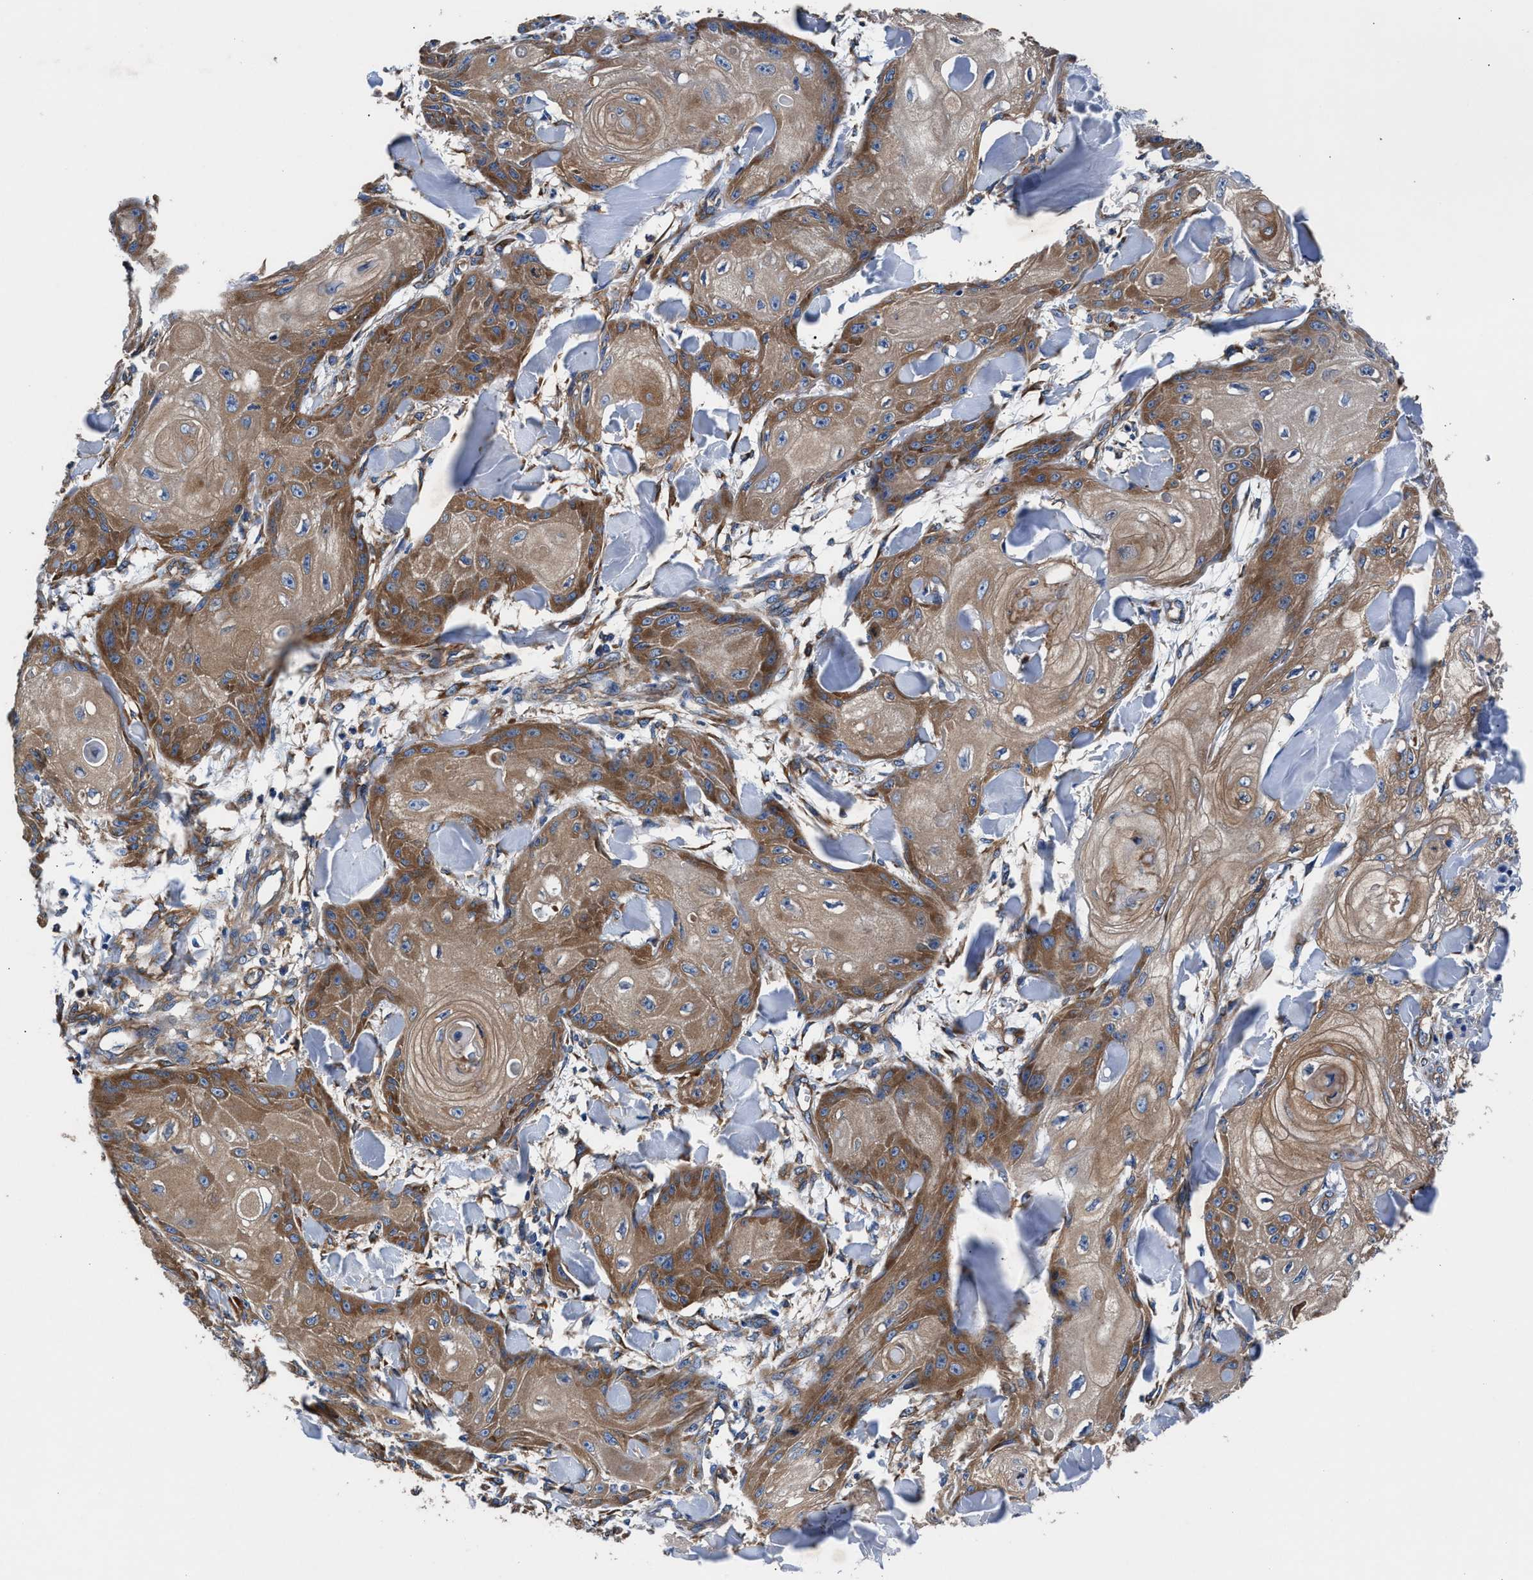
{"staining": {"intensity": "moderate", "quantity": ">75%", "location": "cytoplasmic/membranous"}, "tissue": "skin cancer", "cell_type": "Tumor cells", "image_type": "cancer", "snomed": [{"axis": "morphology", "description": "Squamous cell carcinoma, NOS"}, {"axis": "topography", "description": "Skin"}], "caption": "Immunohistochemical staining of human squamous cell carcinoma (skin) shows moderate cytoplasmic/membranous protein positivity in about >75% of tumor cells.", "gene": "SH3GL1", "patient": {"sex": "male", "age": 74}}